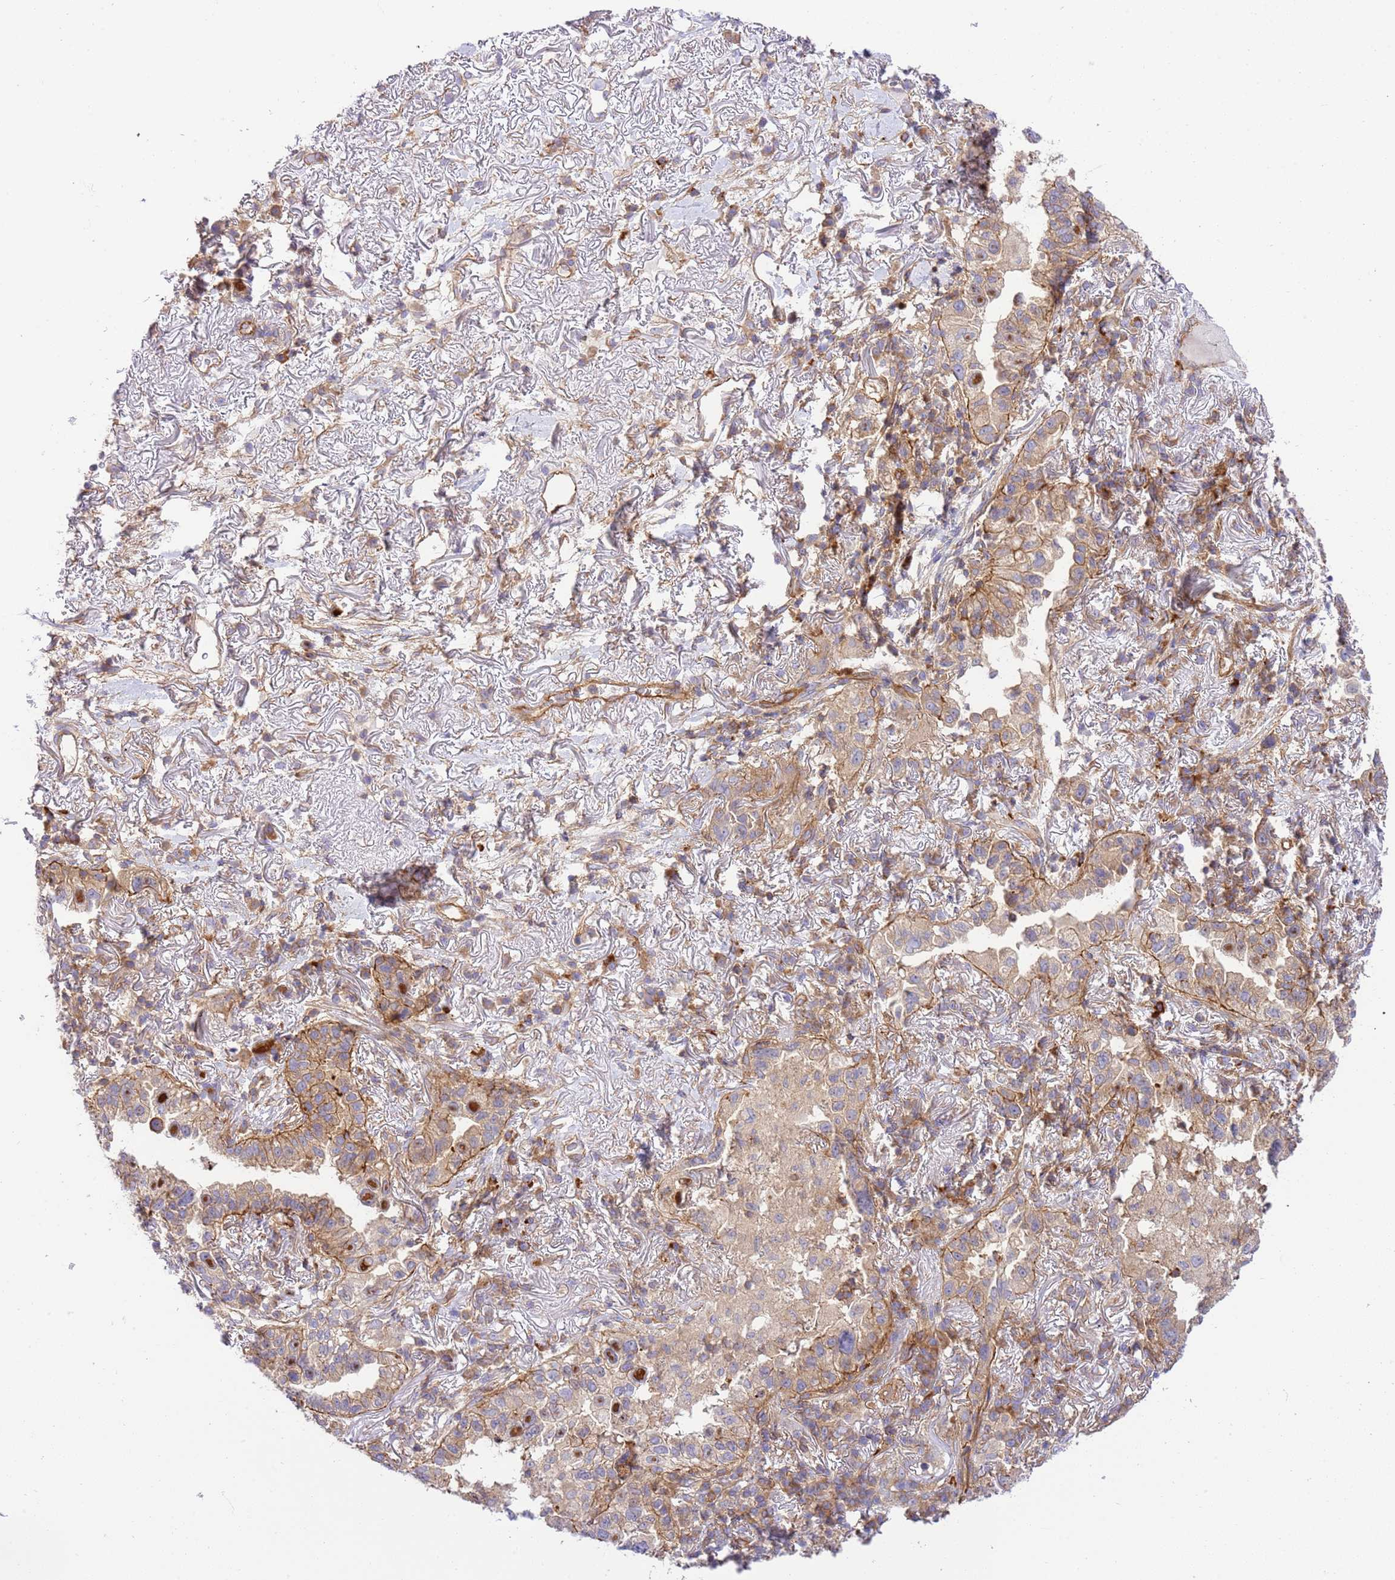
{"staining": {"intensity": "weak", "quantity": "<25%", "location": "cytoplasmic/membranous"}, "tissue": "lung cancer", "cell_type": "Tumor cells", "image_type": "cancer", "snomed": [{"axis": "morphology", "description": "Adenocarcinoma, NOS"}, {"axis": "topography", "description": "Lung"}], "caption": "Histopathology image shows no protein expression in tumor cells of lung adenocarcinoma tissue.", "gene": "EFCAB8", "patient": {"sex": "female", "age": 69}}